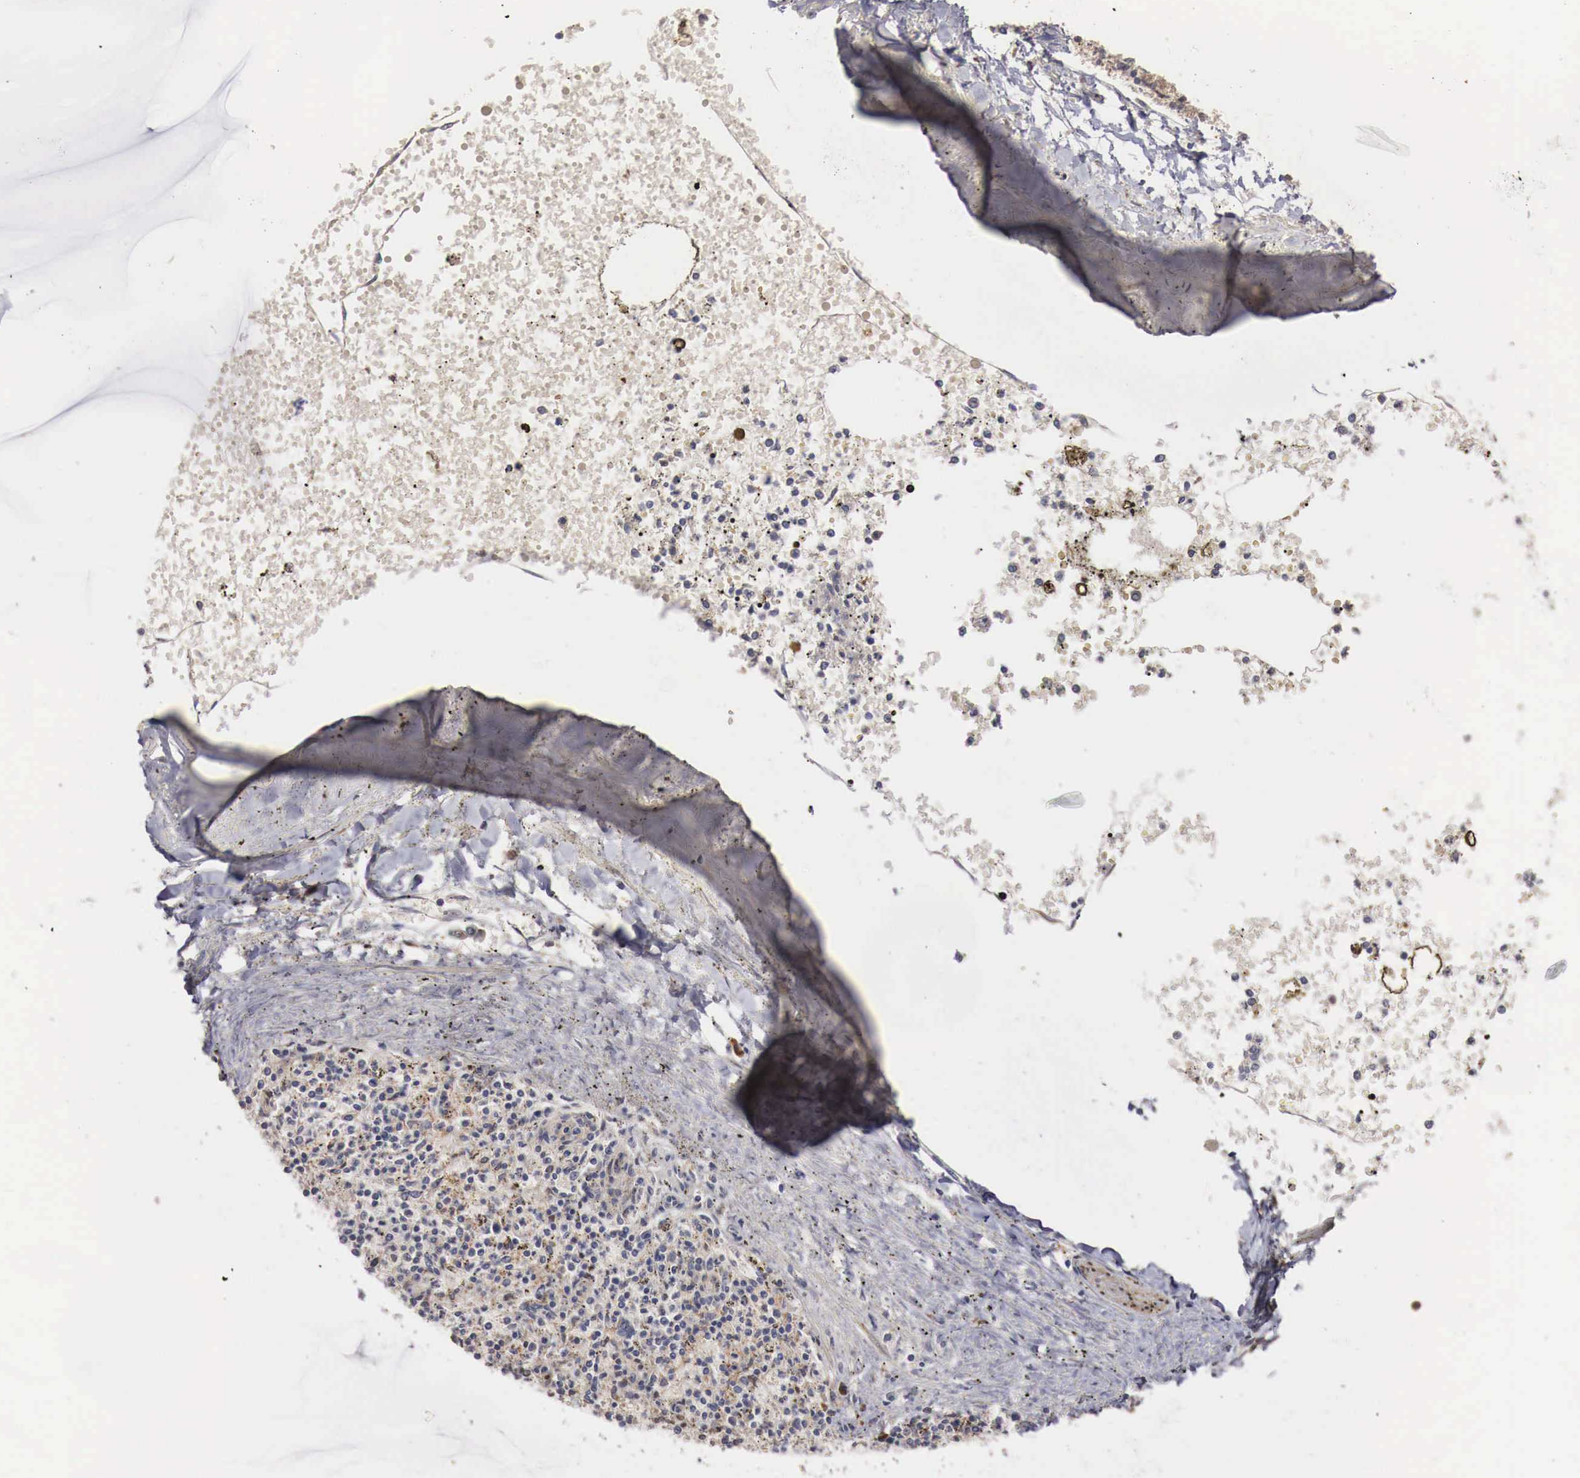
{"staining": {"intensity": "negative", "quantity": "none", "location": "none"}, "tissue": "spleen", "cell_type": "Cells in red pulp", "image_type": "normal", "snomed": [{"axis": "morphology", "description": "Normal tissue, NOS"}, {"axis": "topography", "description": "Spleen"}], "caption": "A high-resolution photomicrograph shows immunohistochemistry (IHC) staining of unremarkable spleen, which reveals no significant expression in cells in red pulp.", "gene": "KHDRBS2", "patient": {"sex": "male", "age": 72}}